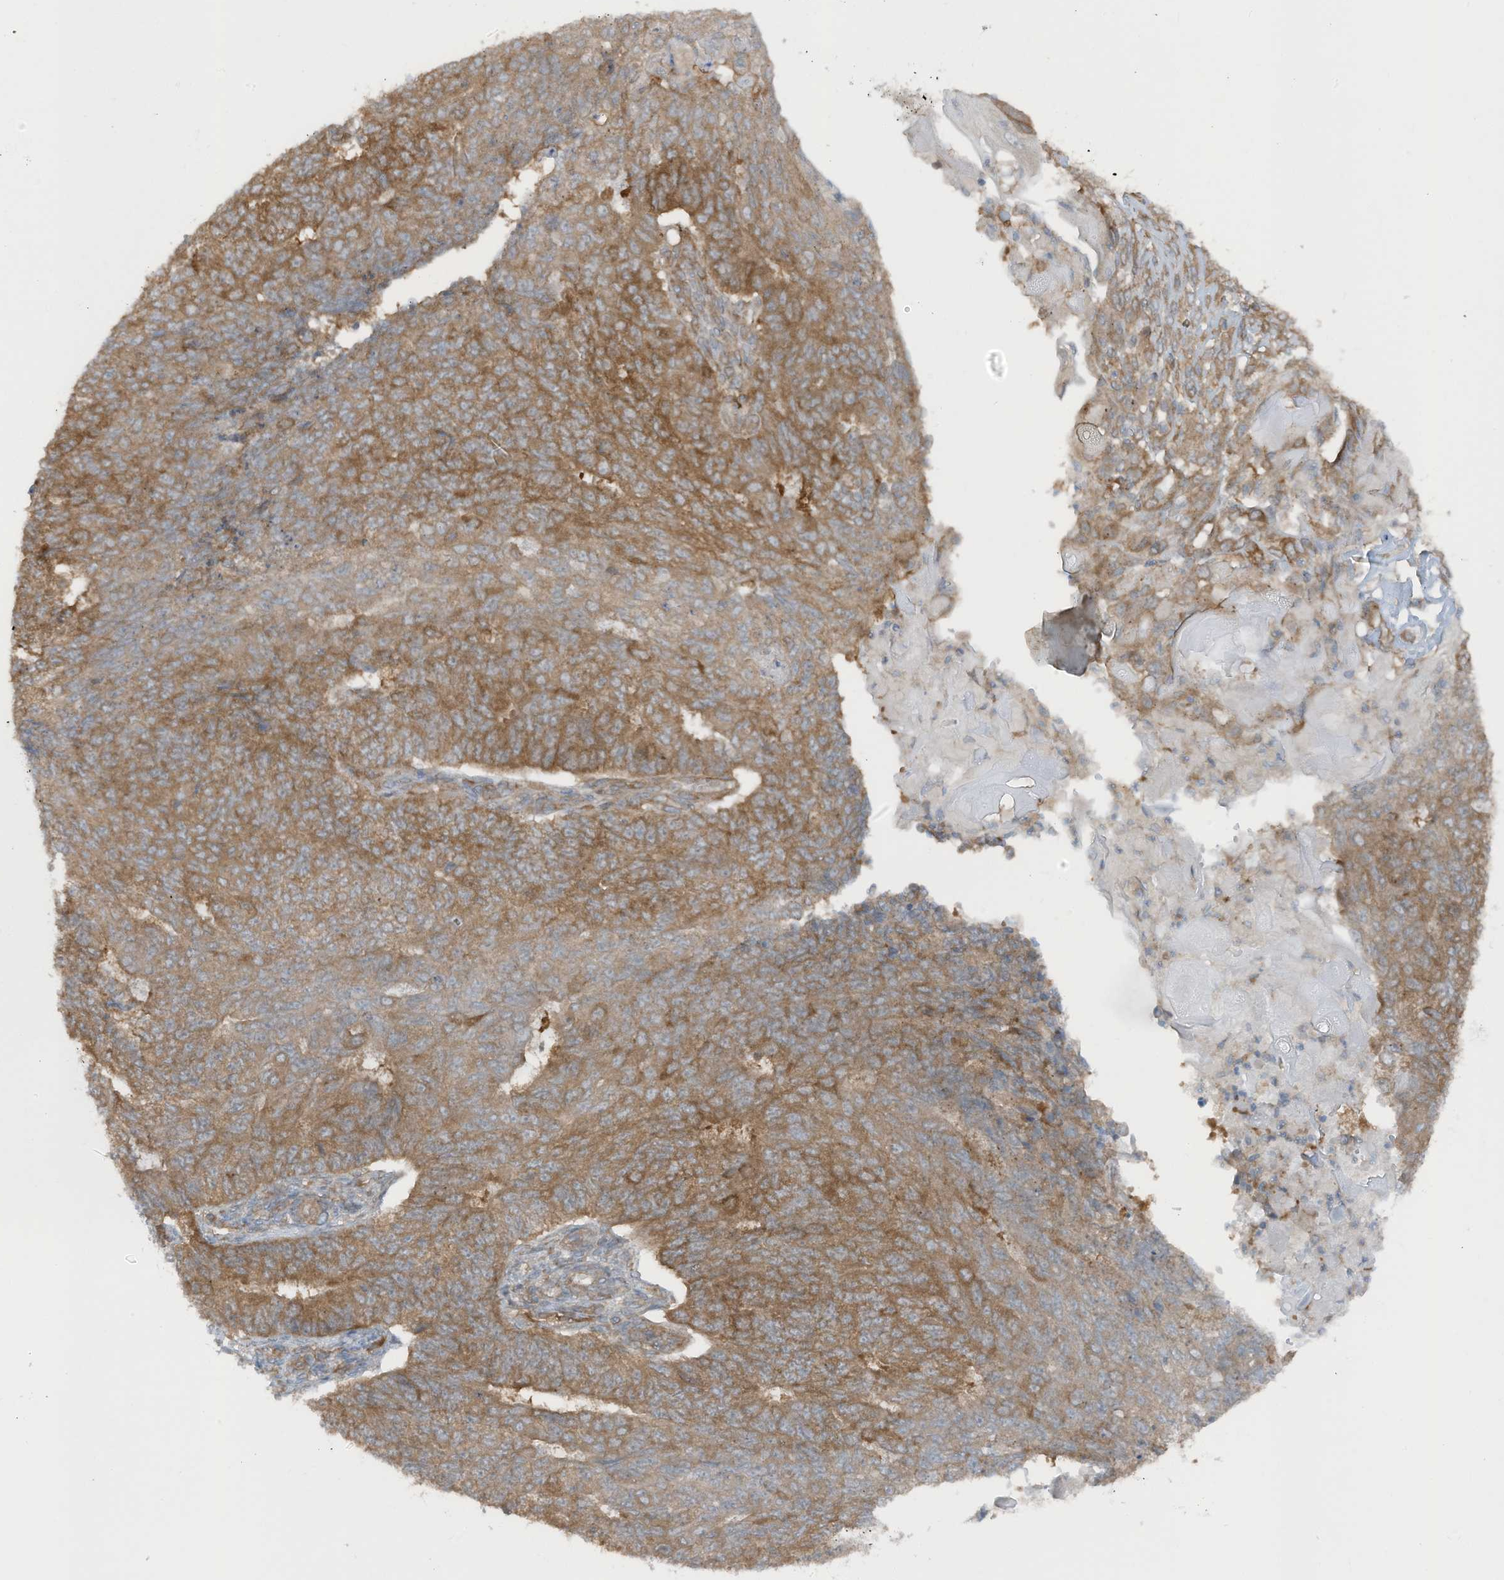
{"staining": {"intensity": "moderate", "quantity": ">75%", "location": "cytoplasmic/membranous"}, "tissue": "endometrial cancer", "cell_type": "Tumor cells", "image_type": "cancer", "snomed": [{"axis": "morphology", "description": "Adenocarcinoma, NOS"}, {"axis": "topography", "description": "Endometrium"}], "caption": "DAB immunohistochemical staining of human endometrial cancer (adenocarcinoma) reveals moderate cytoplasmic/membranous protein expression in about >75% of tumor cells.", "gene": "TXNDC9", "patient": {"sex": "female", "age": 32}}